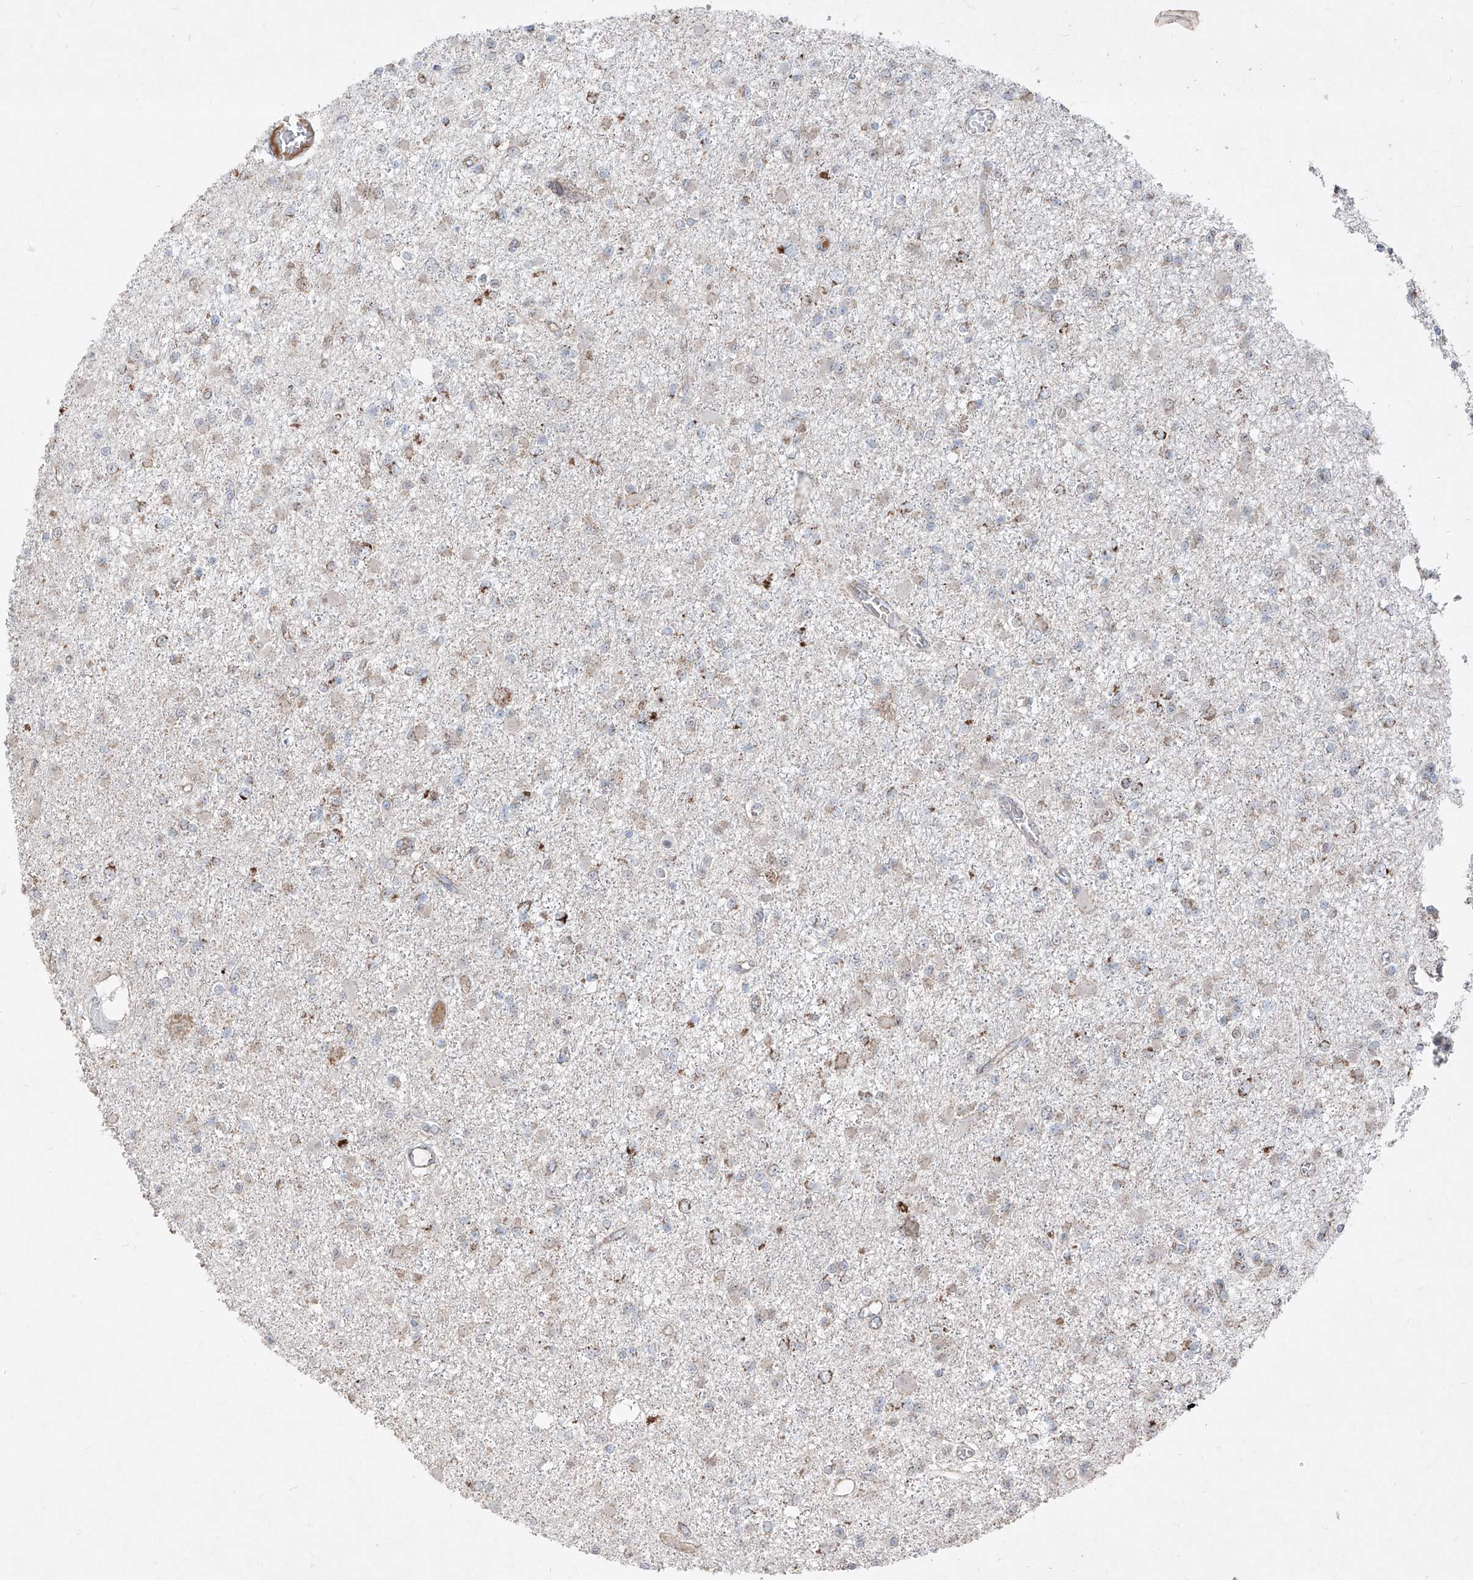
{"staining": {"intensity": "weak", "quantity": "25%-75%", "location": "cytoplasmic/membranous"}, "tissue": "glioma", "cell_type": "Tumor cells", "image_type": "cancer", "snomed": [{"axis": "morphology", "description": "Glioma, malignant, Low grade"}, {"axis": "topography", "description": "Brain"}], "caption": "Tumor cells exhibit weak cytoplasmic/membranous positivity in approximately 25%-75% of cells in glioma. (DAB IHC, brown staining for protein, blue staining for nuclei).", "gene": "NDUFB3", "patient": {"sex": "female", "age": 22}}